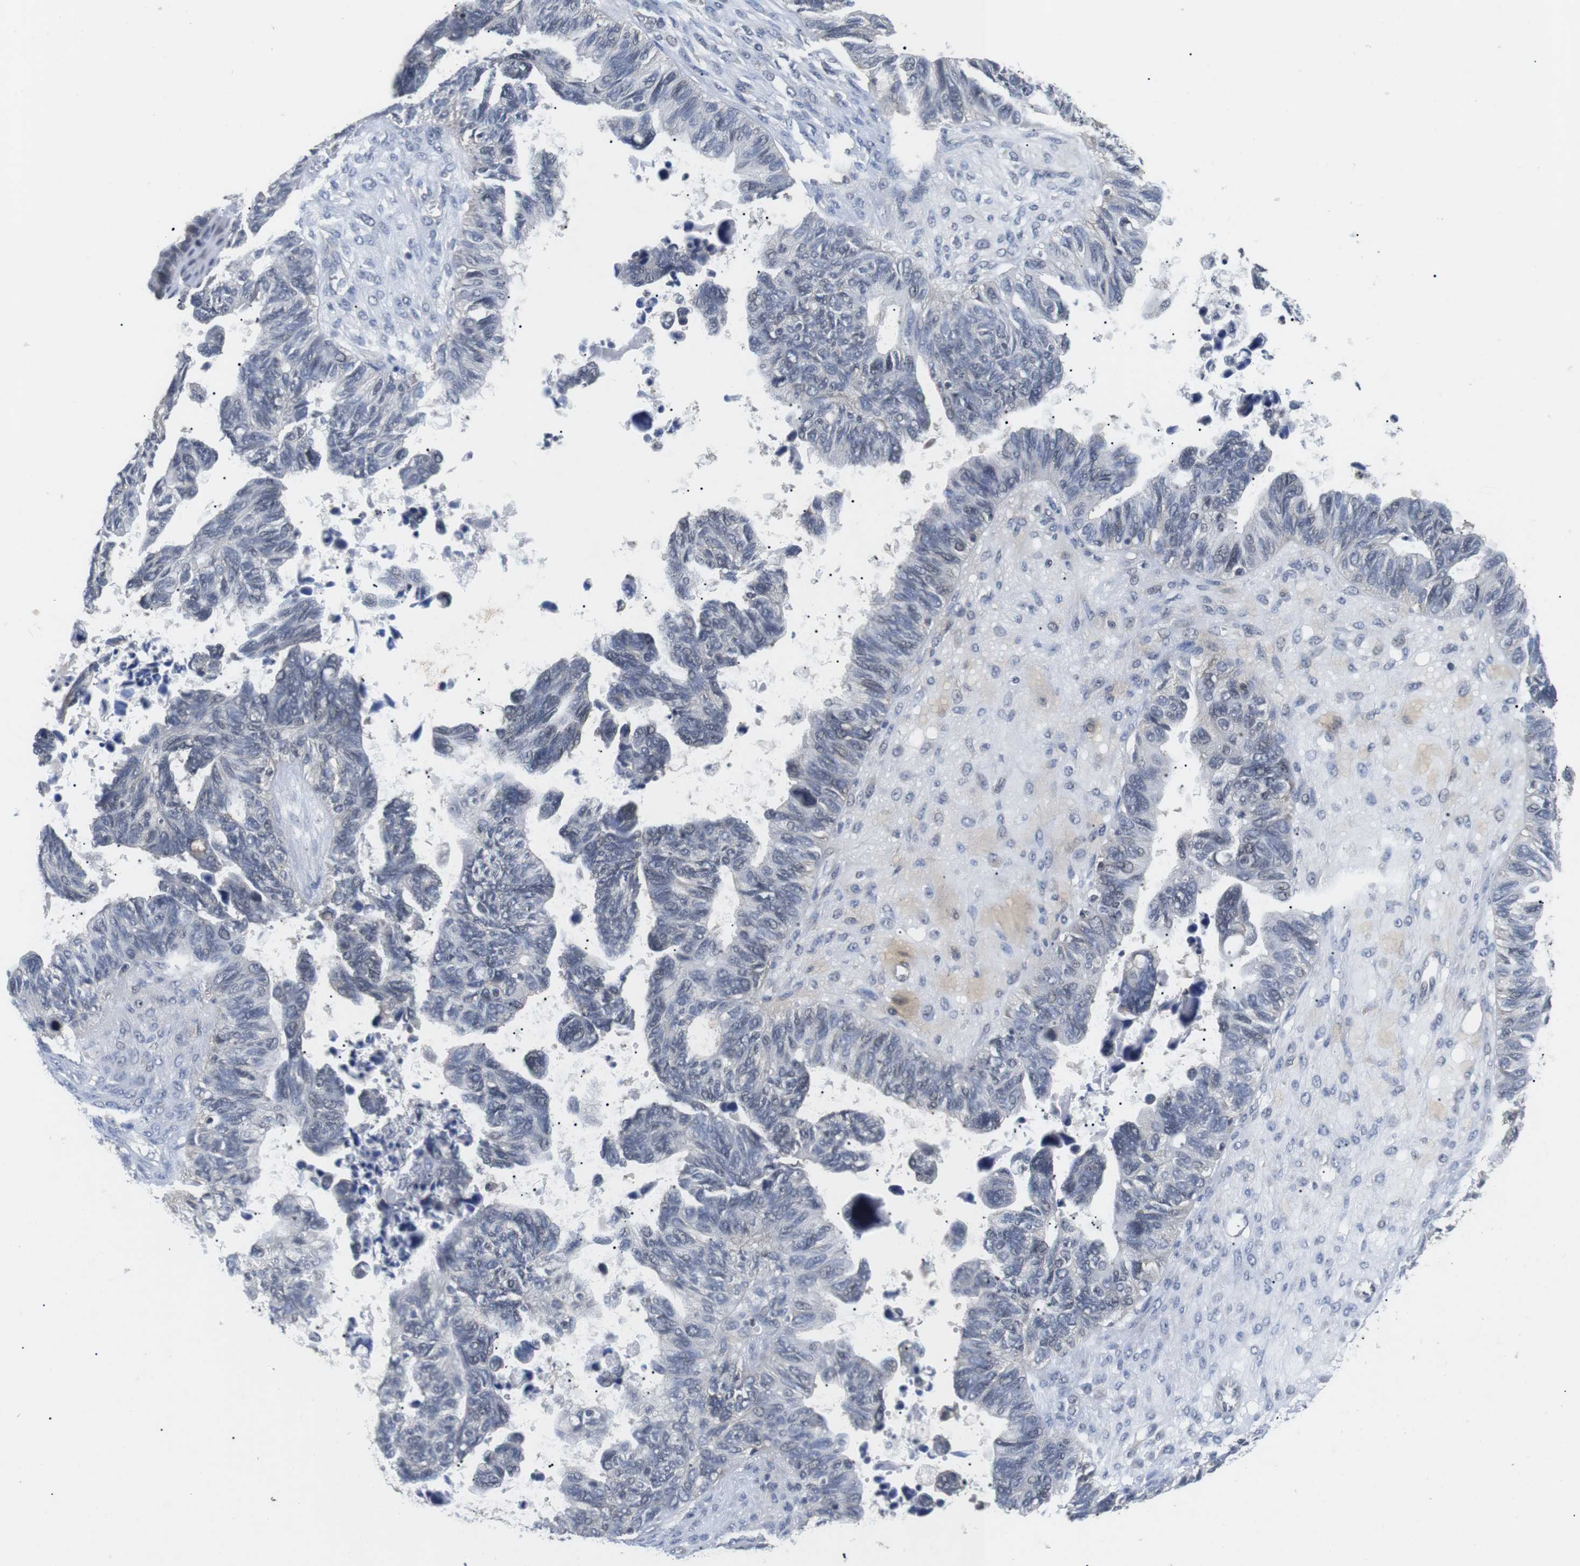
{"staining": {"intensity": "negative", "quantity": "none", "location": "none"}, "tissue": "ovarian cancer", "cell_type": "Tumor cells", "image_type": "cancer", "snomed": [{"axis": "morphology", "description": "Cystadenocarcinoma, serous, NOS"}, {"axis": "topography", "description": "Ovary"}], "caption": "Immunohistochemistry (IHC) image of human ovarian cancer (serous cystadenocarcinoma) stained for a protein (brown), which shows no positivity in tumor cells. Nuclei are stained in blue.", "gene": "NECTIN1", "patient": {"sex": "female", "age": 79}}